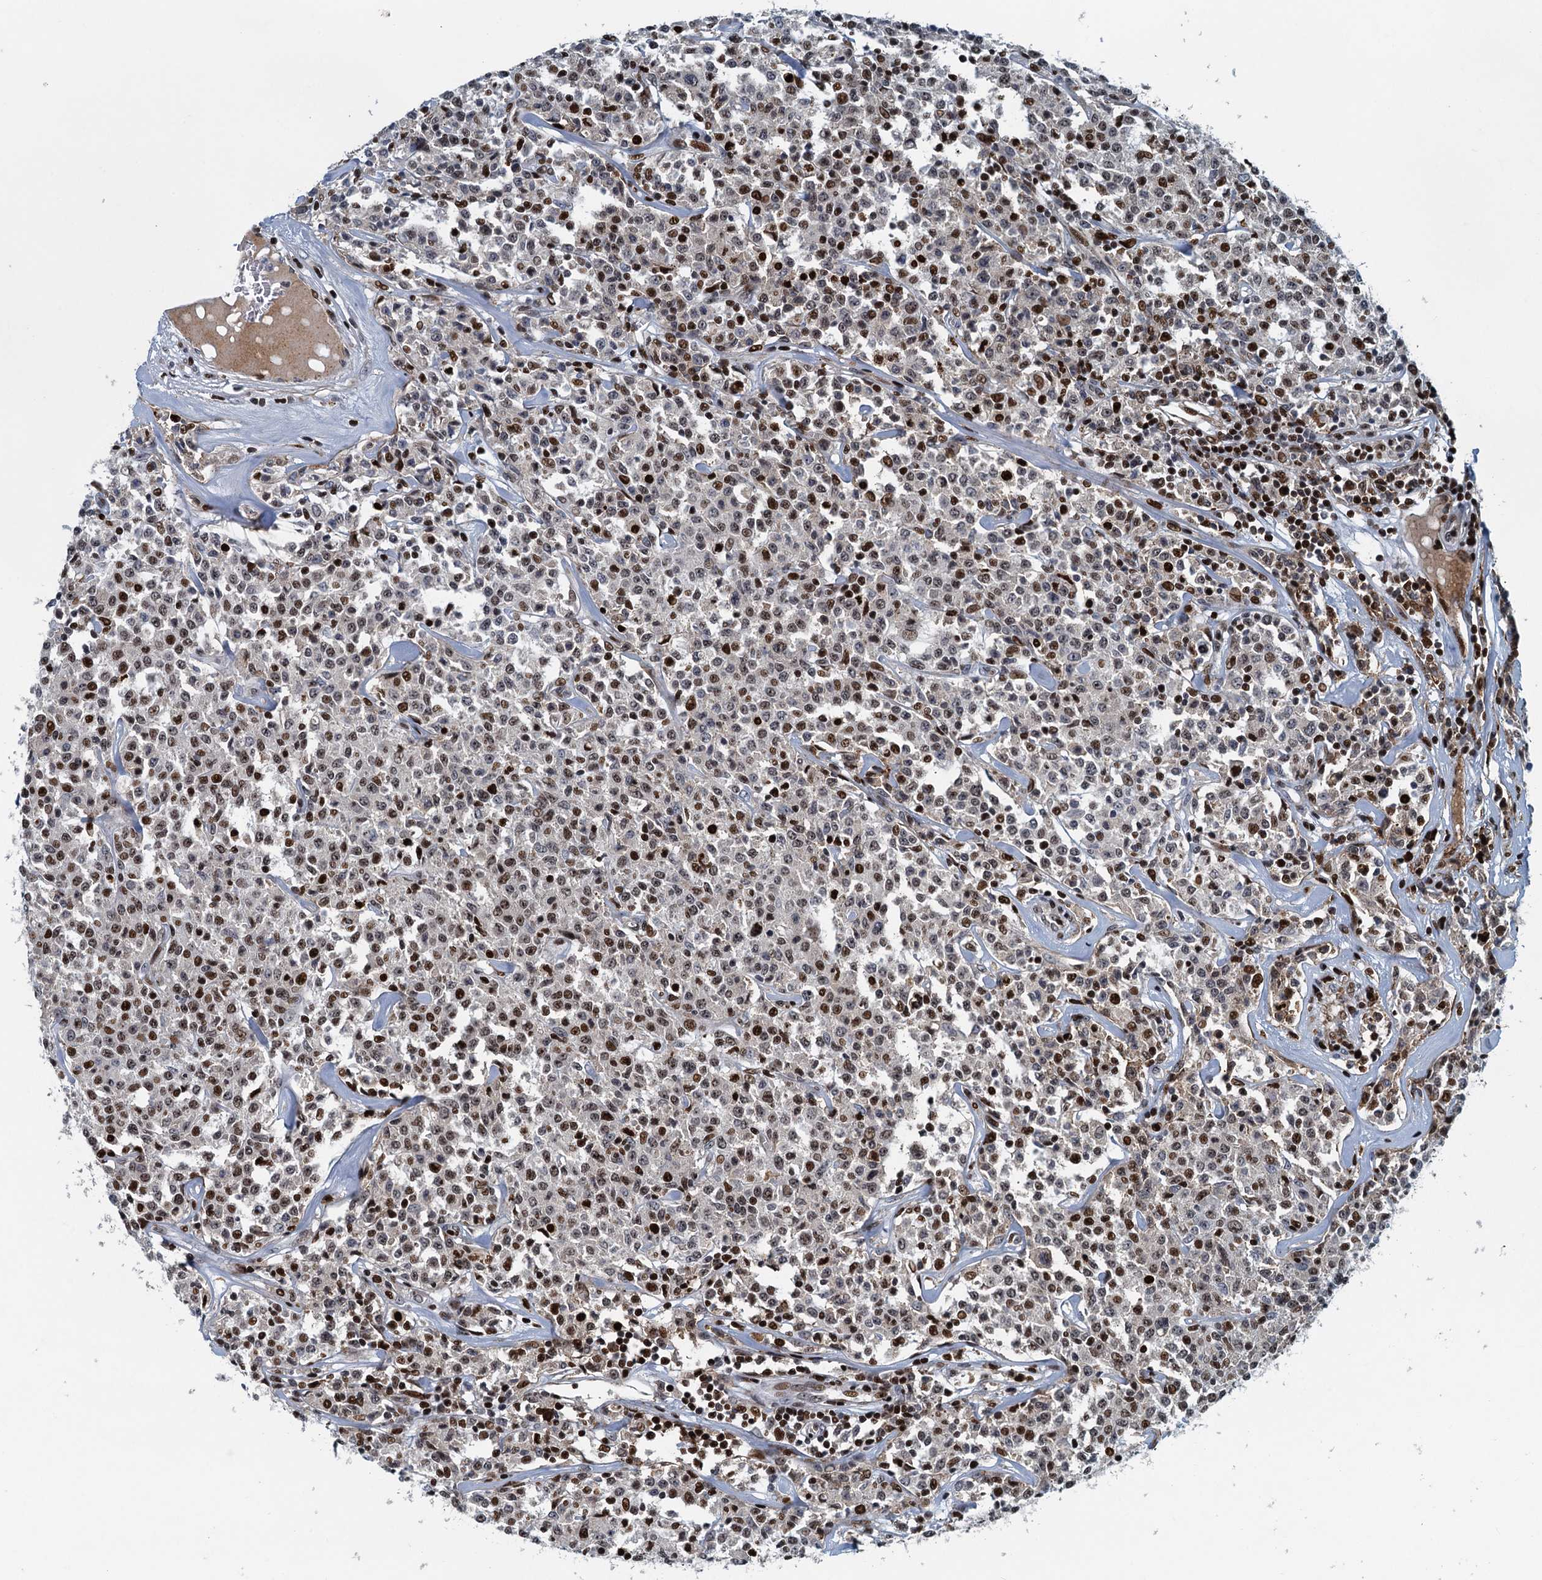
{"staining": {"intensity": "strong", "quantity": "25%-75%", "location": "nuclear"}, "tissue": "lymphoma", "cell_type": "Tumor cells", "image_type": "cancer", "snomed": [{"axis": "morphology", "description": "Malignant lymphoma, non-Hodgkin's type, Low grade"}, {"axis": "topography", "description": "Small intestine"}], "caption": "Immunohistochemical staining of malignant lymphoma, non-Hodgkin's type (low-grade) demonstrates high levels of strong nuclear staining in about 25%-75% of tumor cells. (DAB (3,3'-diaminobenzidine) = brown stain, brightfield microscopy at high magnification).", "gene": "ANKRD13D", "patient": {"sex": "female", "age": 59}}